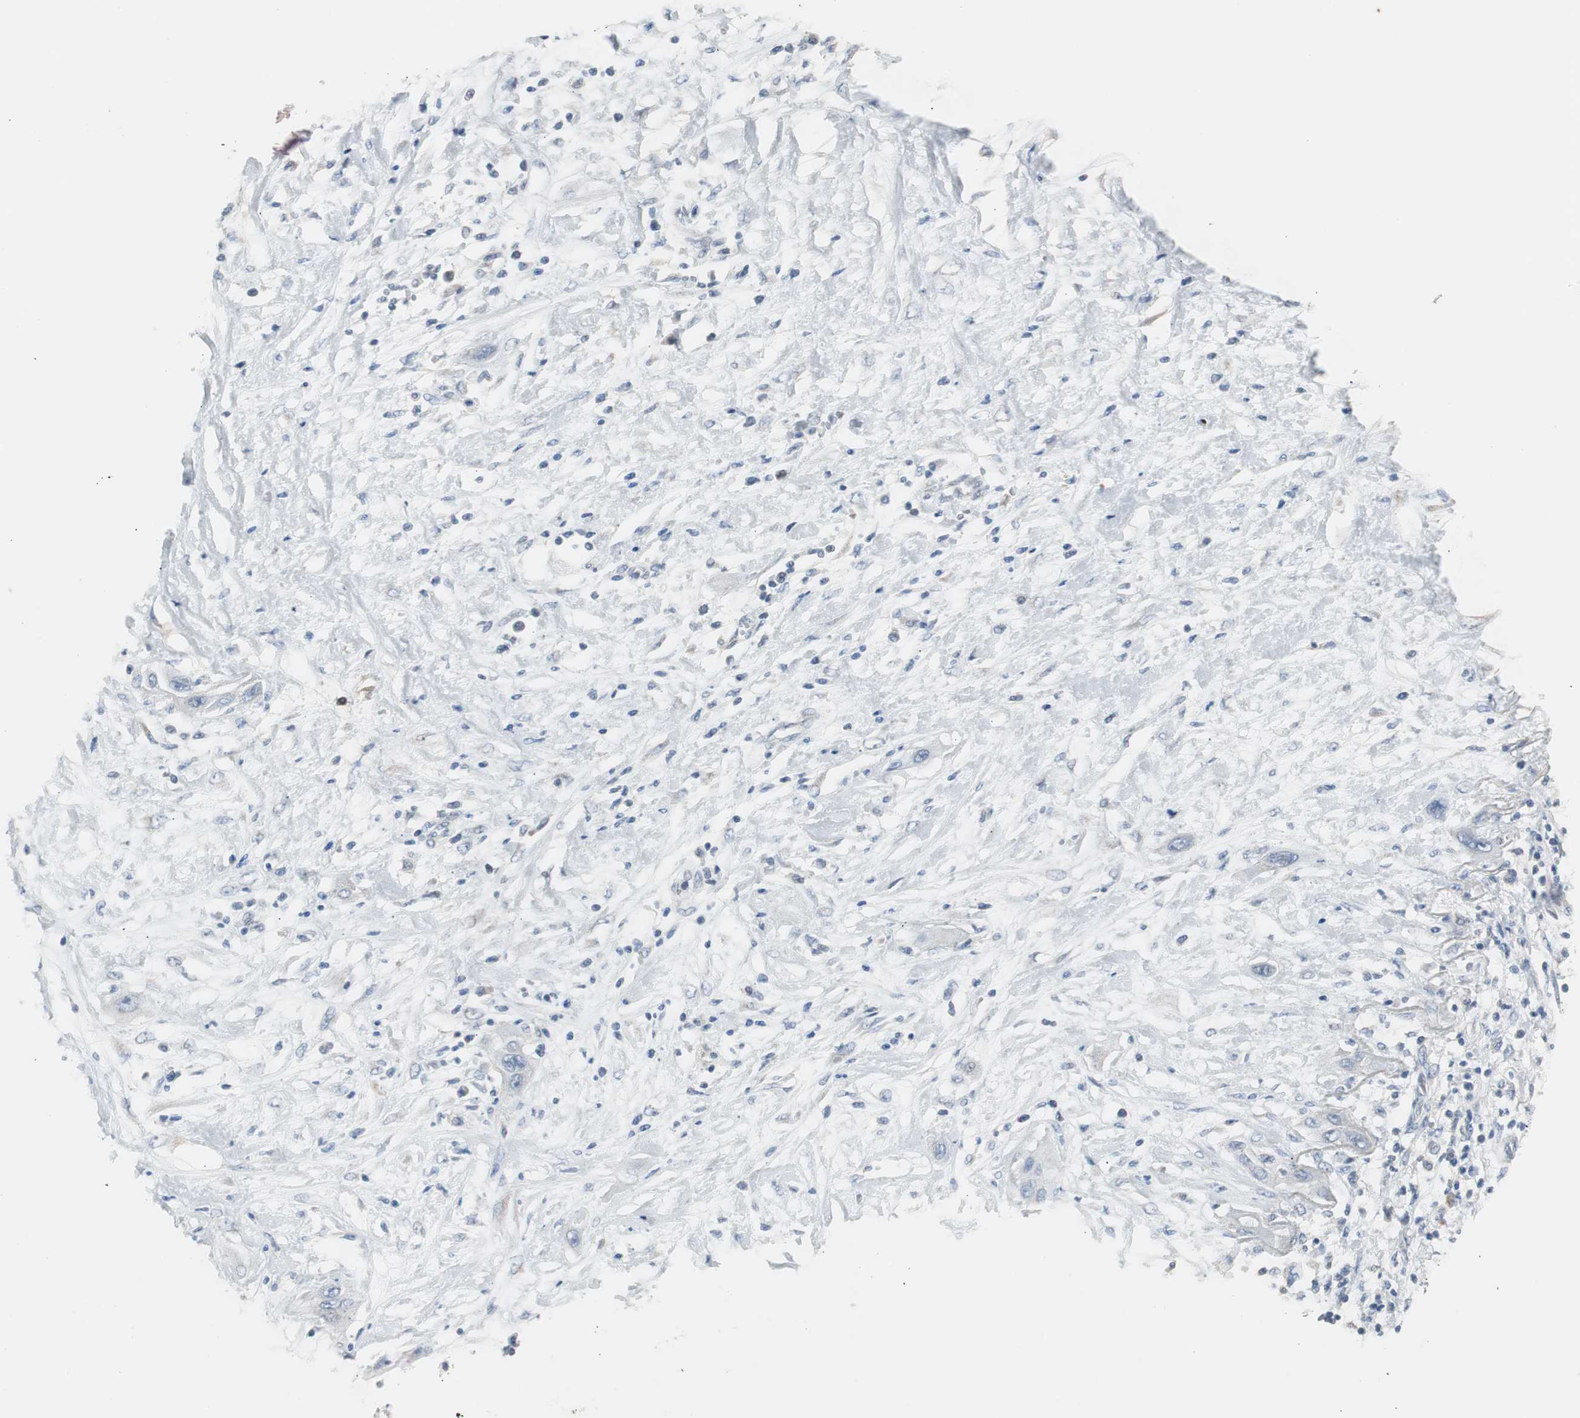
{"staining": {"intensity": "negative", "quantity": "none", "location": "none"}, "tissue": "lung cancer", "cell_type": "Tumor cells", "image_type": "cancer", "snomed": [{"axis": "morphology", "description": "Squamous cell carcinoma, NOS"}, {"axis": "topography", "description": "Lung"}], "caption": "A histopathology image of lung squamous cell carcinoma stained for a protein shows no brown staining in tumor cells. (DAB (3,3'-diaminobenzidine) immunohistochemistry visualized using brightfield microscopy, high magnification).", "gene": "TK1", "patient": {"sex": "female", "age": 47}}